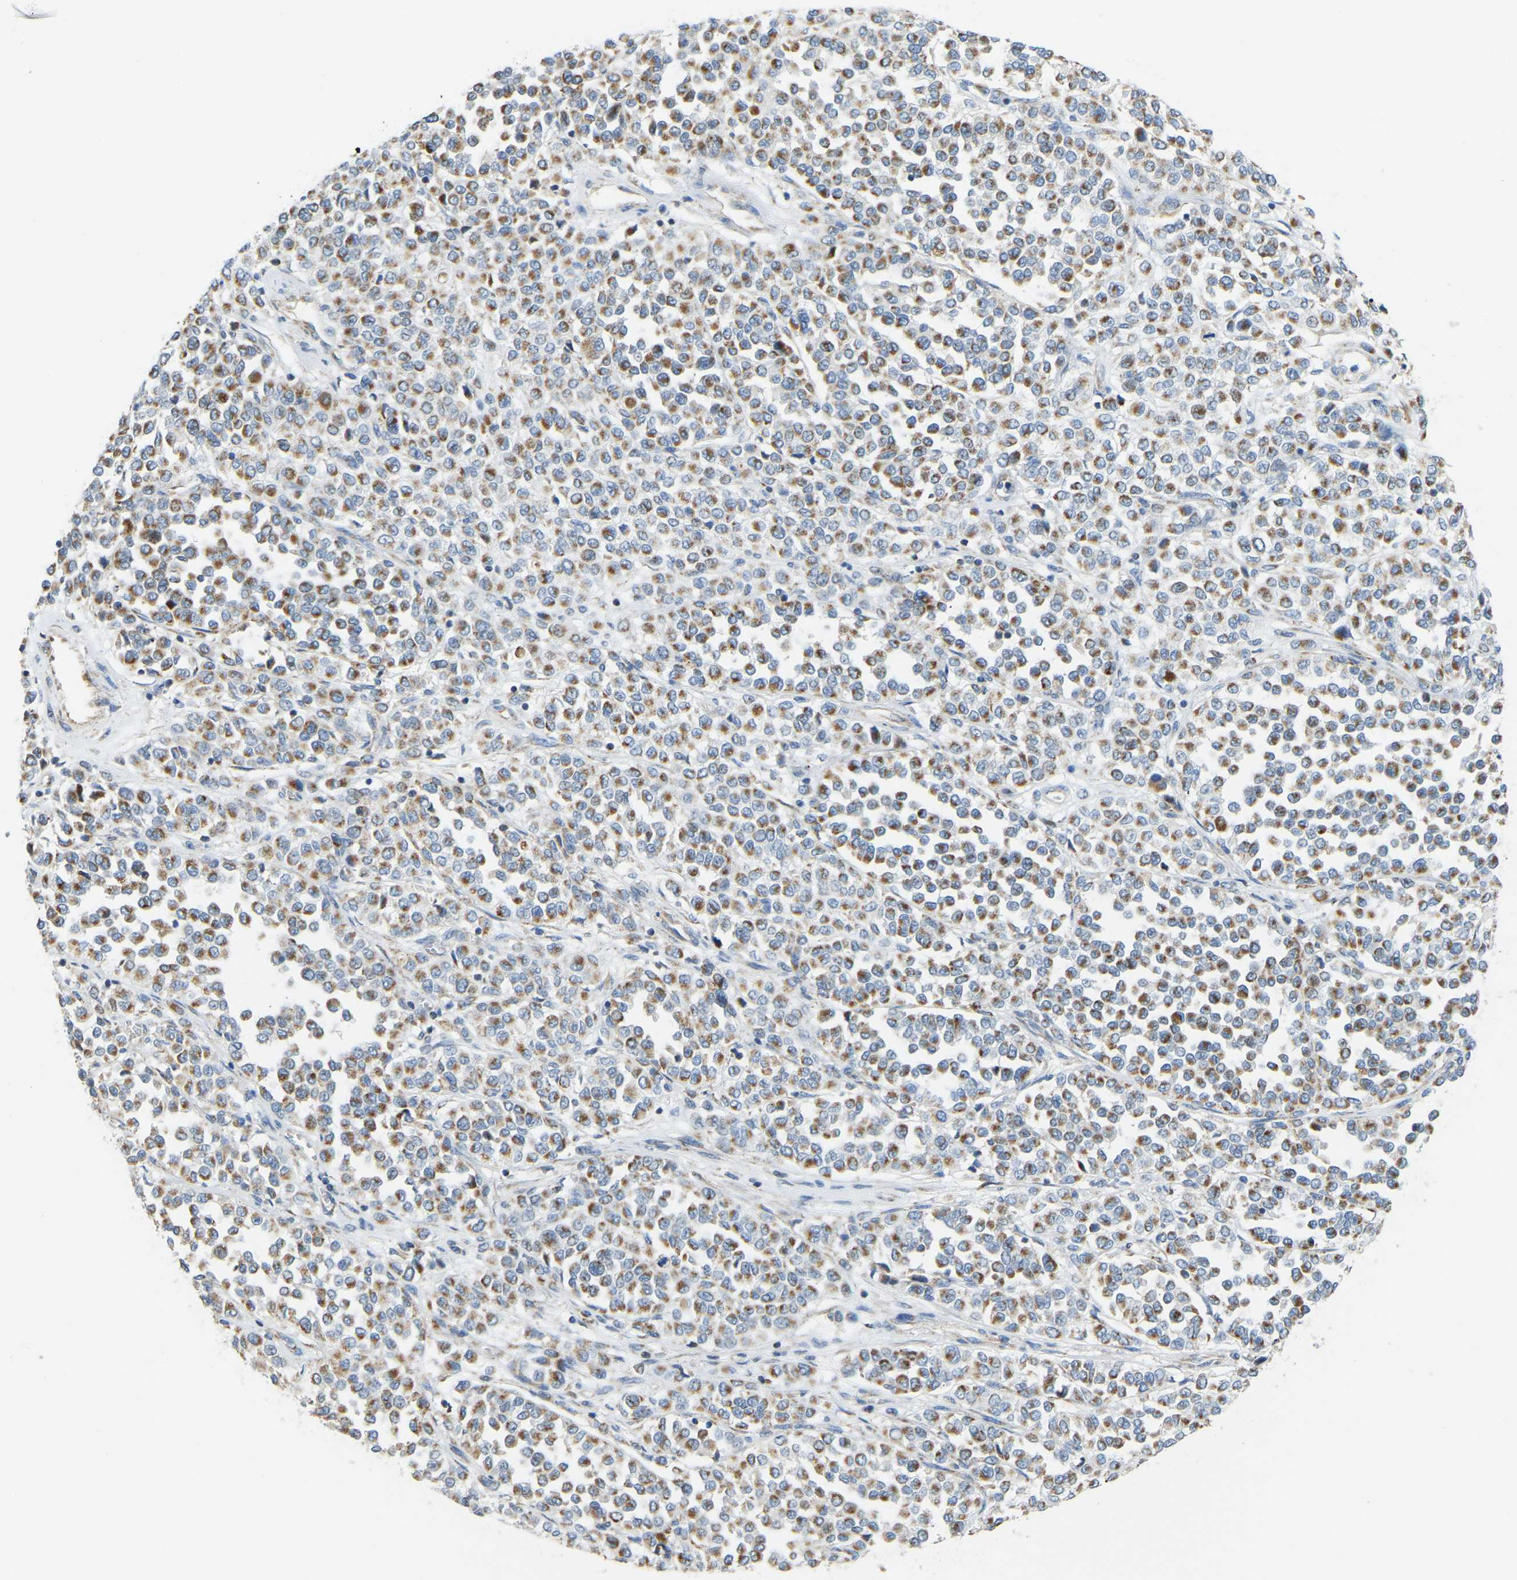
{"staining": {"intensity": "moderate", "quantity": ">75%", "location": "cytoplasmic/membranous"}, "tissue": "melanoma", "cell_type": "Tumor cells", "image_type": "cancer", "snomed": [{"axis": "morphology", "description": "Malignant melanoma, Metastatic site"}, {"axis": "topography", "description": "Pancreas"}], "caption": "Melanoma stained with a brown dye shows moderate cytoplasmic/membranous positive staining in approximately >75% of tumor cells.", "gene": "GDA", "patient": {"sex": "female", "age": 30}}